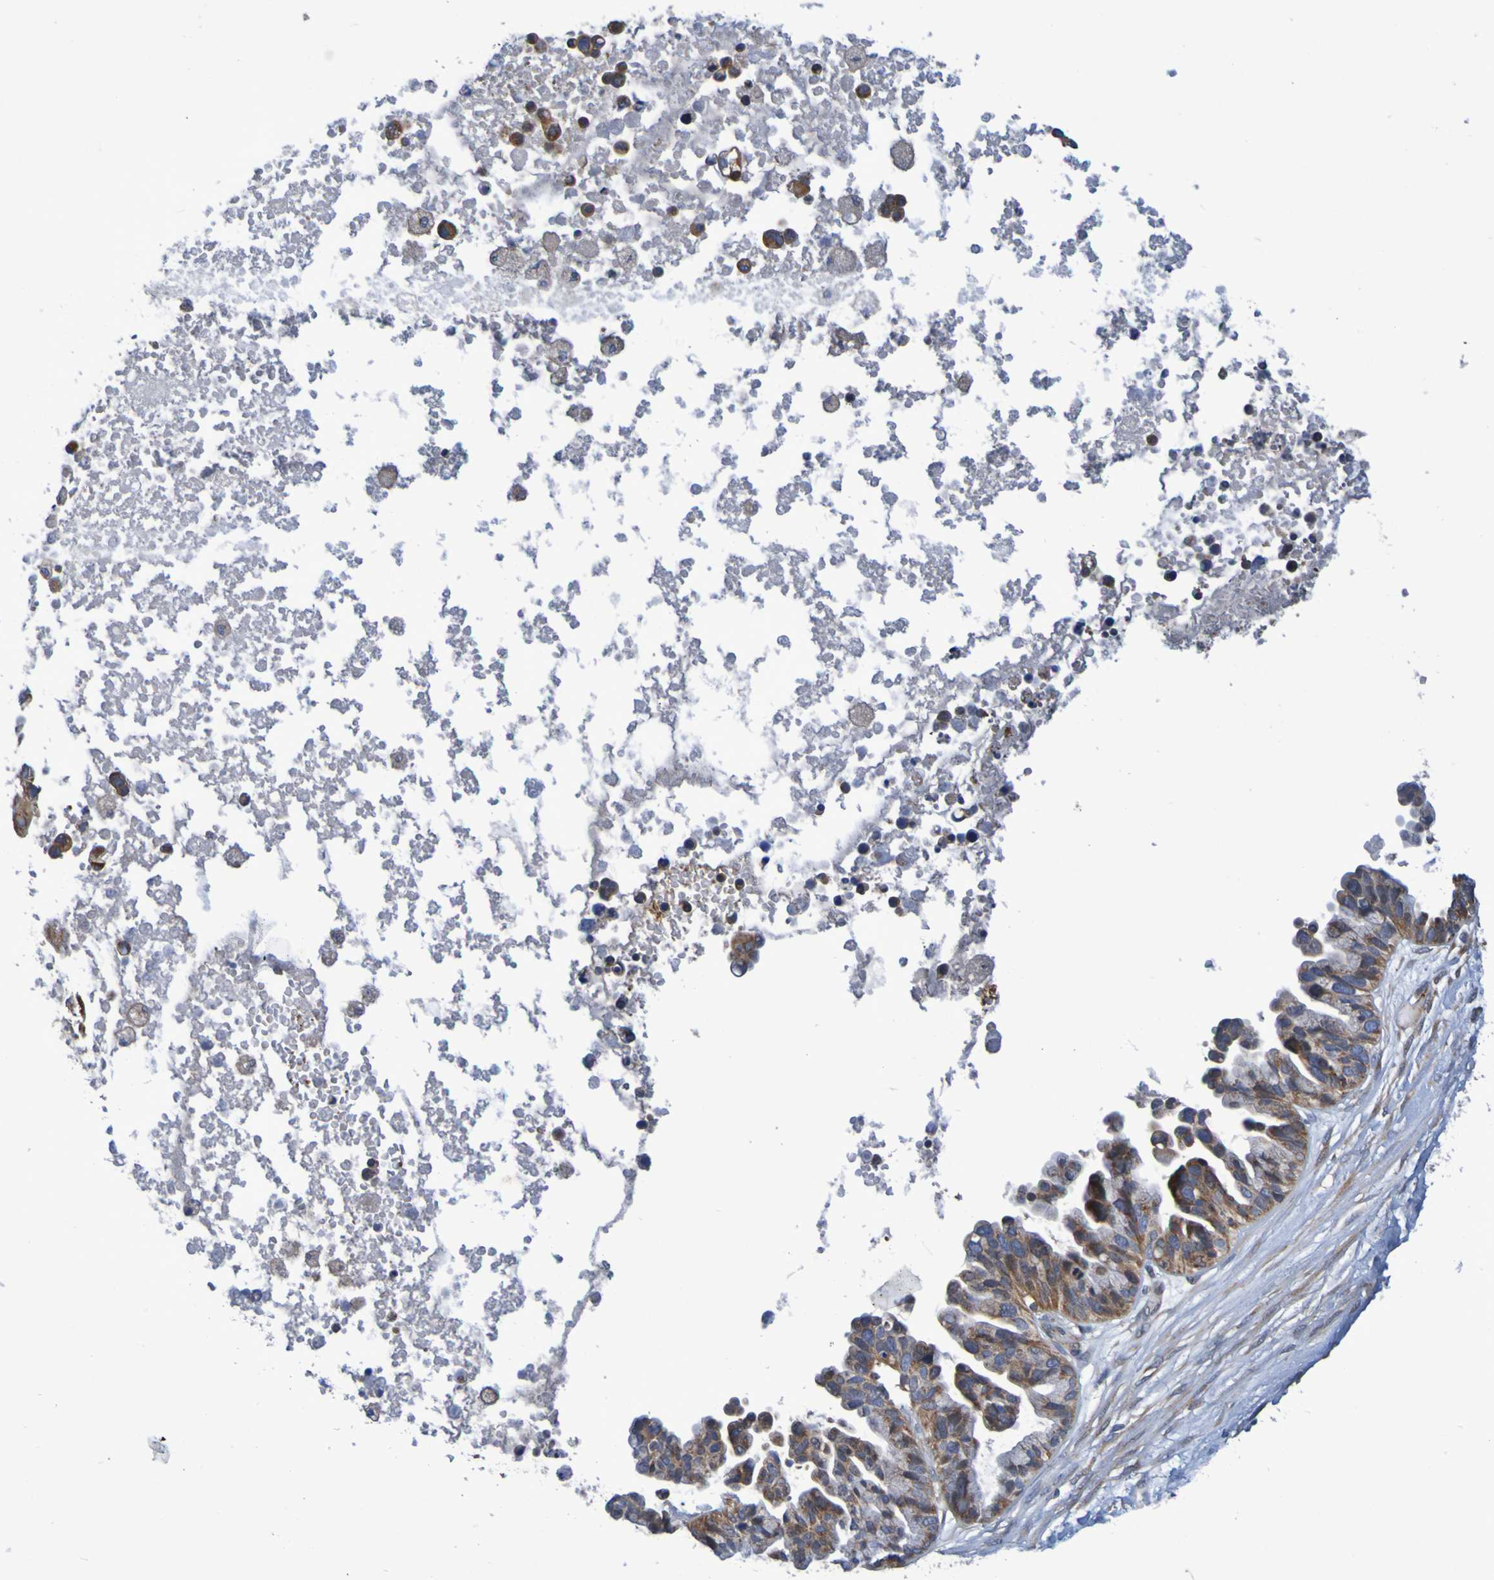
{"staining": {"intensity": "strong", "quantity": ">75%", "location": "cytoplasmic/membranous"}, "tissue": "ovarian cancer", "cell_type": "Tumor cells", "image_type": "cancer", "snomed": [{"axis": "morphology", "description": "Cystadenocarcinoma, serous, NOS"}, {"axis": "topography", "description": "Ovary"}], "caption": "Immunohistochemistry of human ovarian serous cystadenocarcinoma exhibits high levels of strong cytoplasmic/membranous positivity in approximately >75% of tumor cells.", "gene": "CCDC51", "patient": {"sex": "female", "age": 56}}